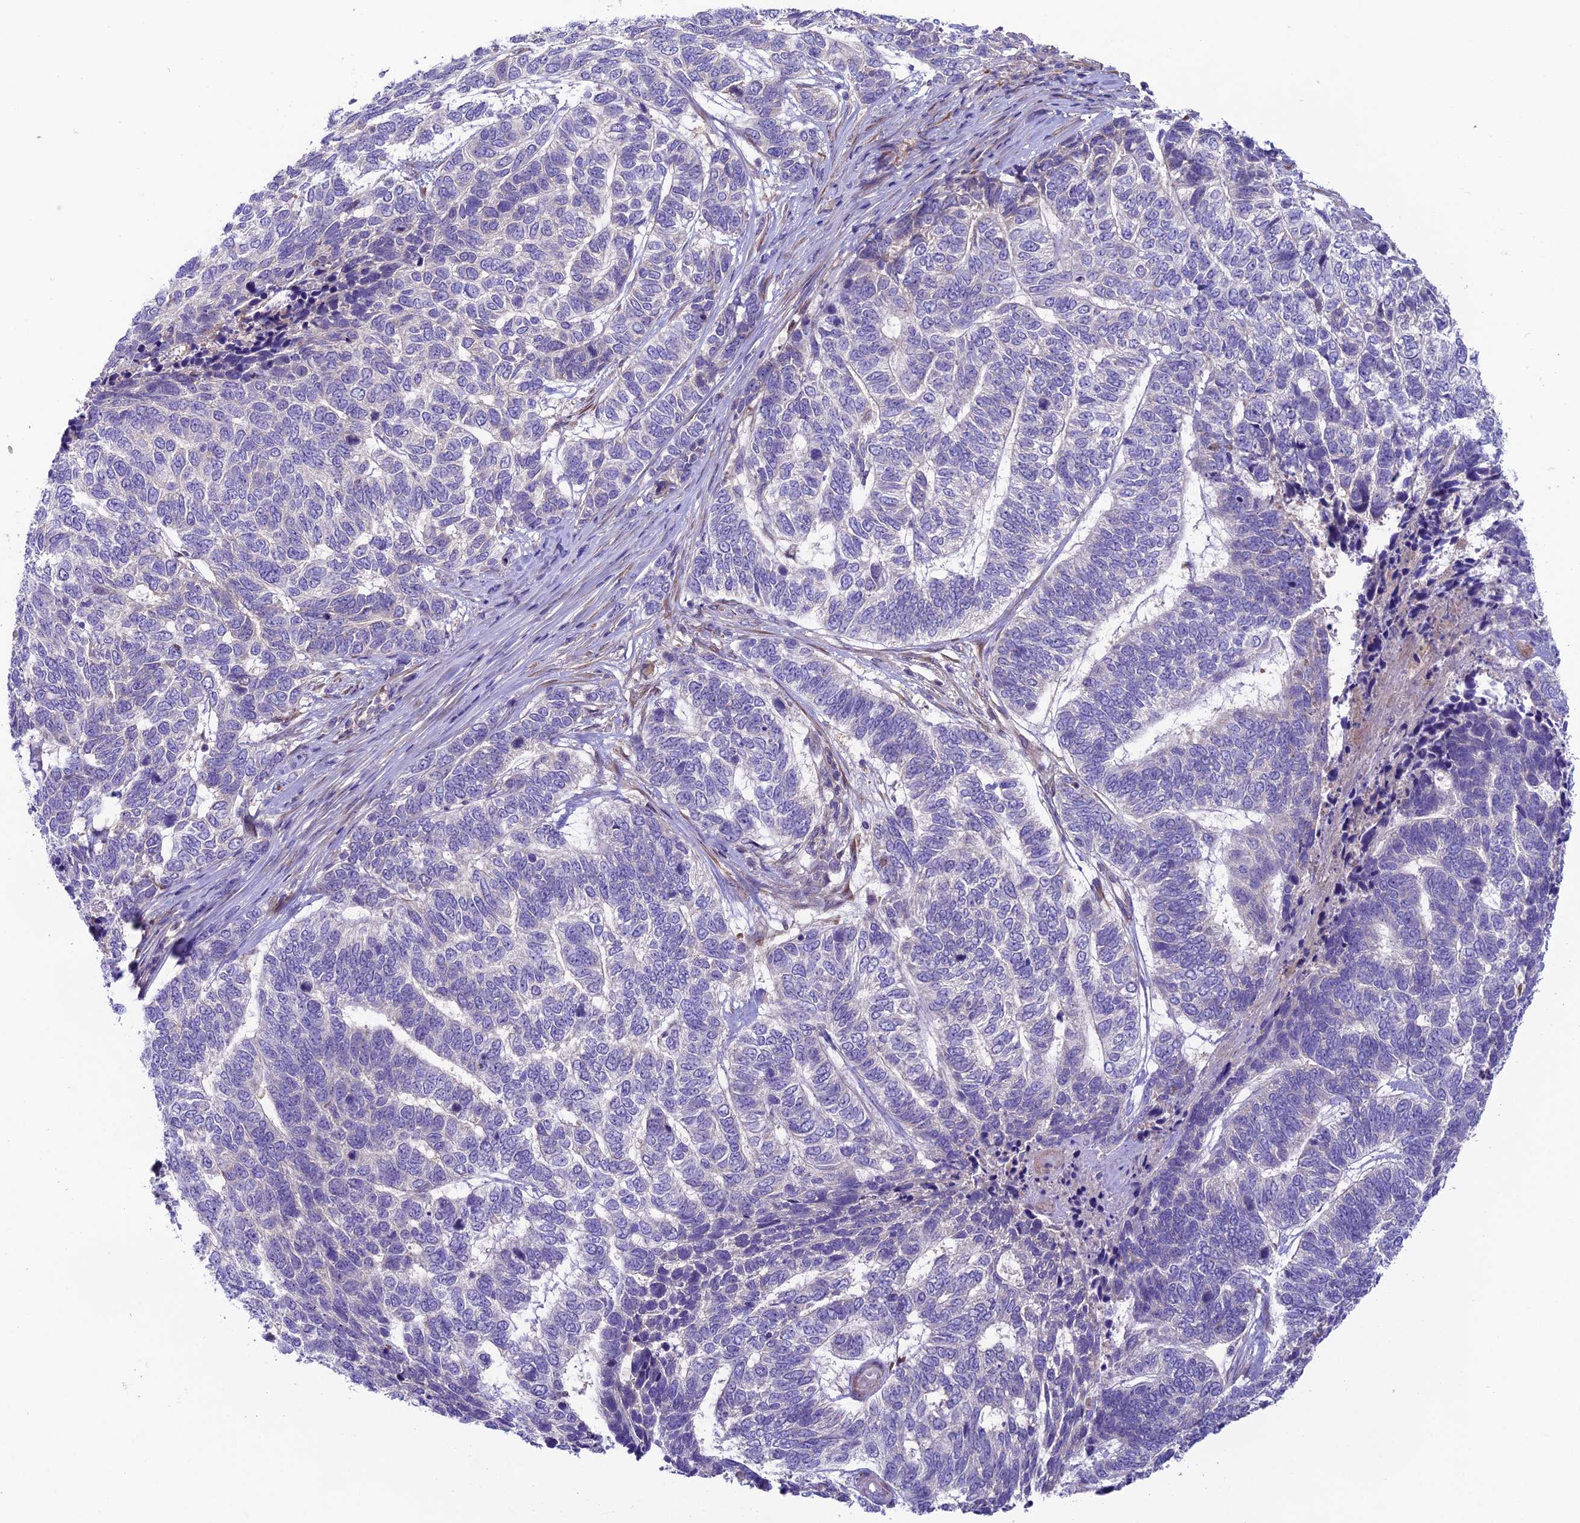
{"staining": {"intensity": "negative", "quantity": "none", "location": "none"}, "tissue": "skin cancer", "cell_type": "Tumor cells", "image_type": "cancer", "snomed": [{"axis": "morphology", "description": "Basal cell carcinoma"}, {"axis": "topography", "description": "Skin"}], "caption": "A histopathology image of skin cancer (basal cell carcinoma) stained for a protein shows no brown staining in tumor cells.", "gene": "COG8", "patient": {"sex": "female", "age": 65}}